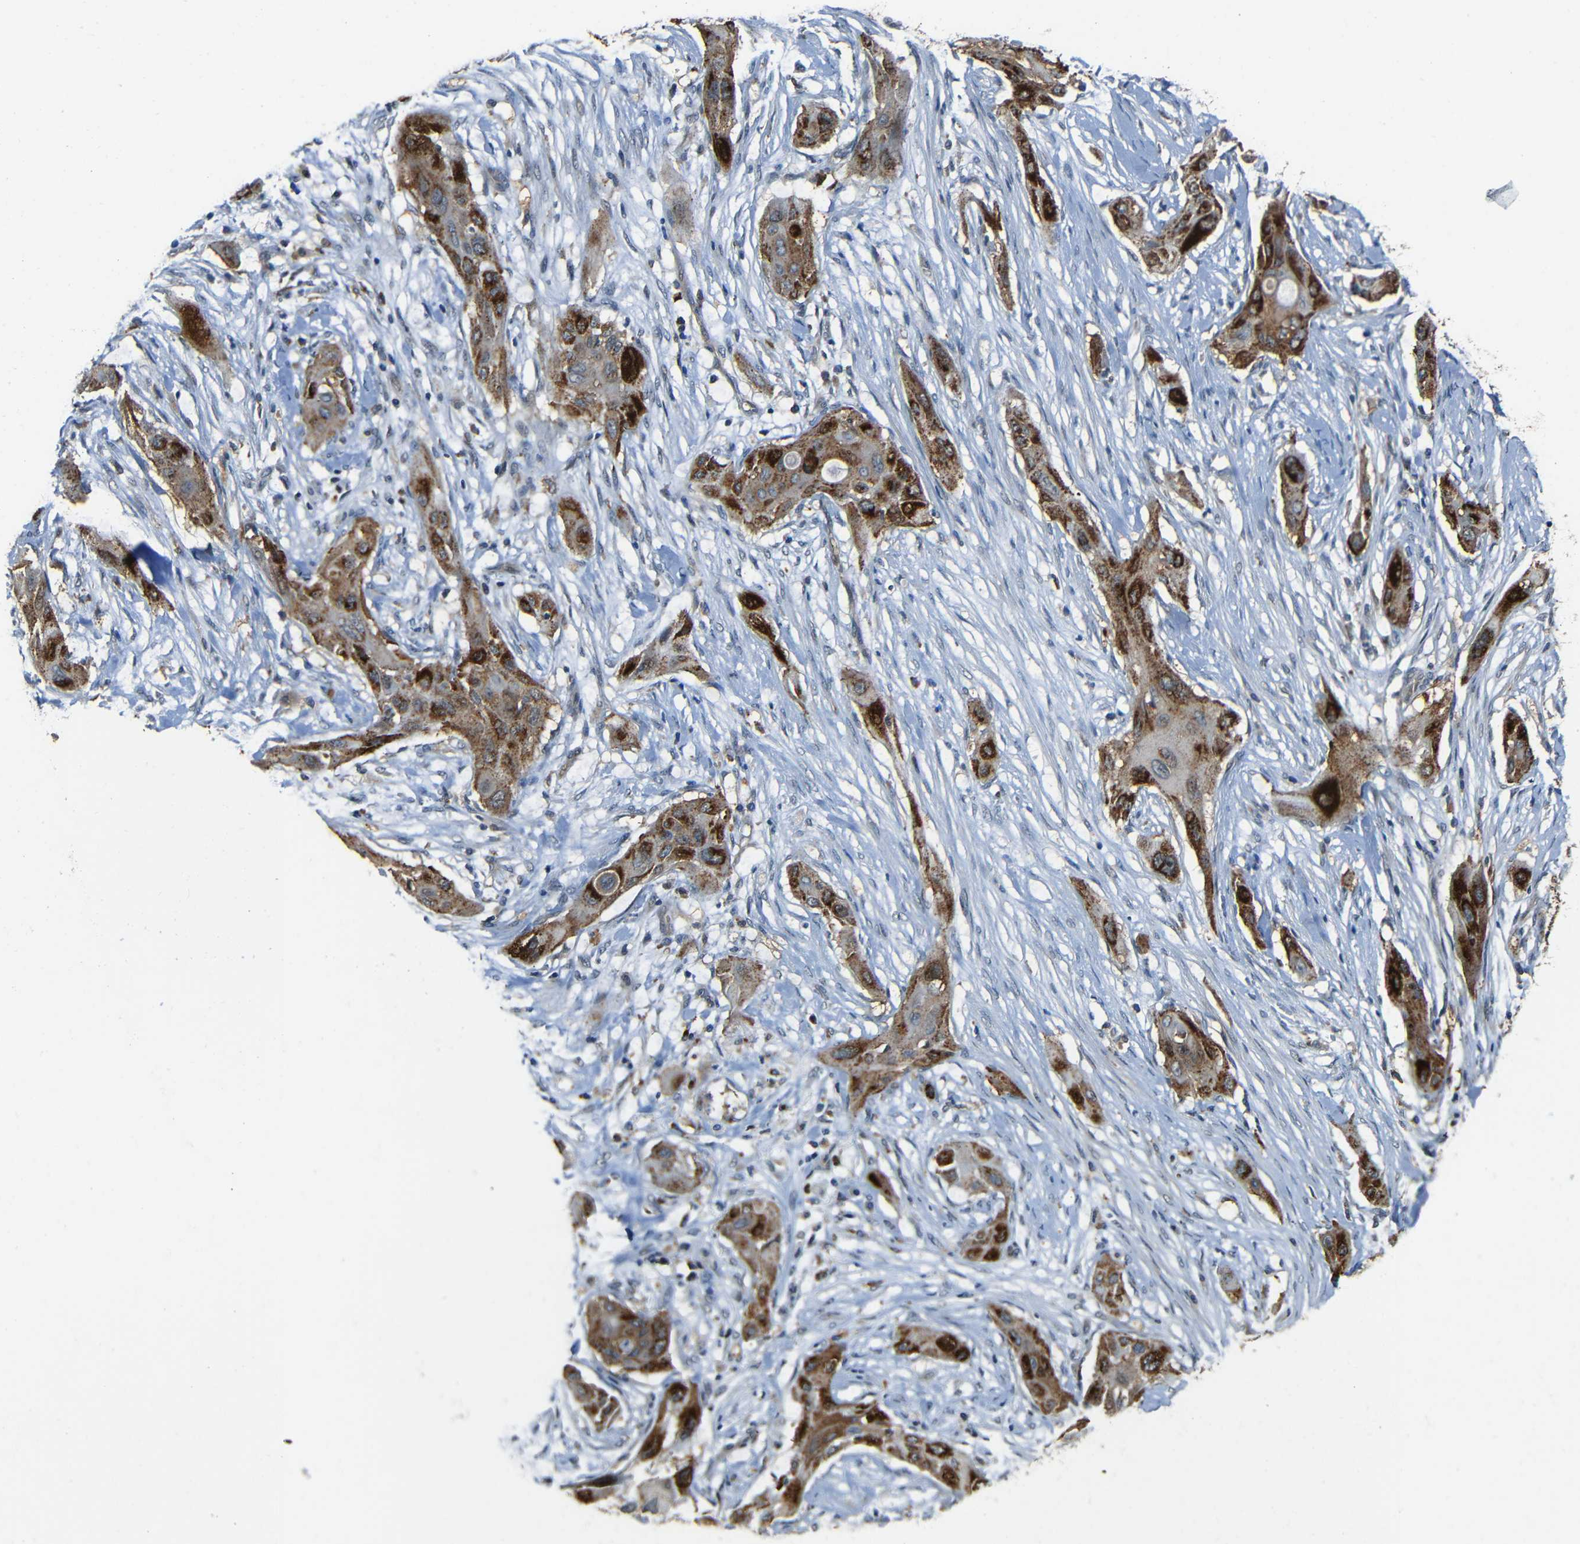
{"staining": {"intensity": "moderate", "quantity": ">75%", "location": "cytoplasmic/membranous"}, "tissue": "lung cancer", "cell_type": "Tumor cells", "image_type": "cancer", "snomed": [{"axis": "morphology", "description": "Squamous cell carcinoma, NOS"}, {"axis": "topography", "description": "Lung"}], "caption": "This is an image of immunohistochemistry staining of lung cancer, which shows moderate staining in the cytoplasmic/membranous of tumor cells.", "gene": "DNAJC5", "patient": {"sex": "female", "age": 47}}